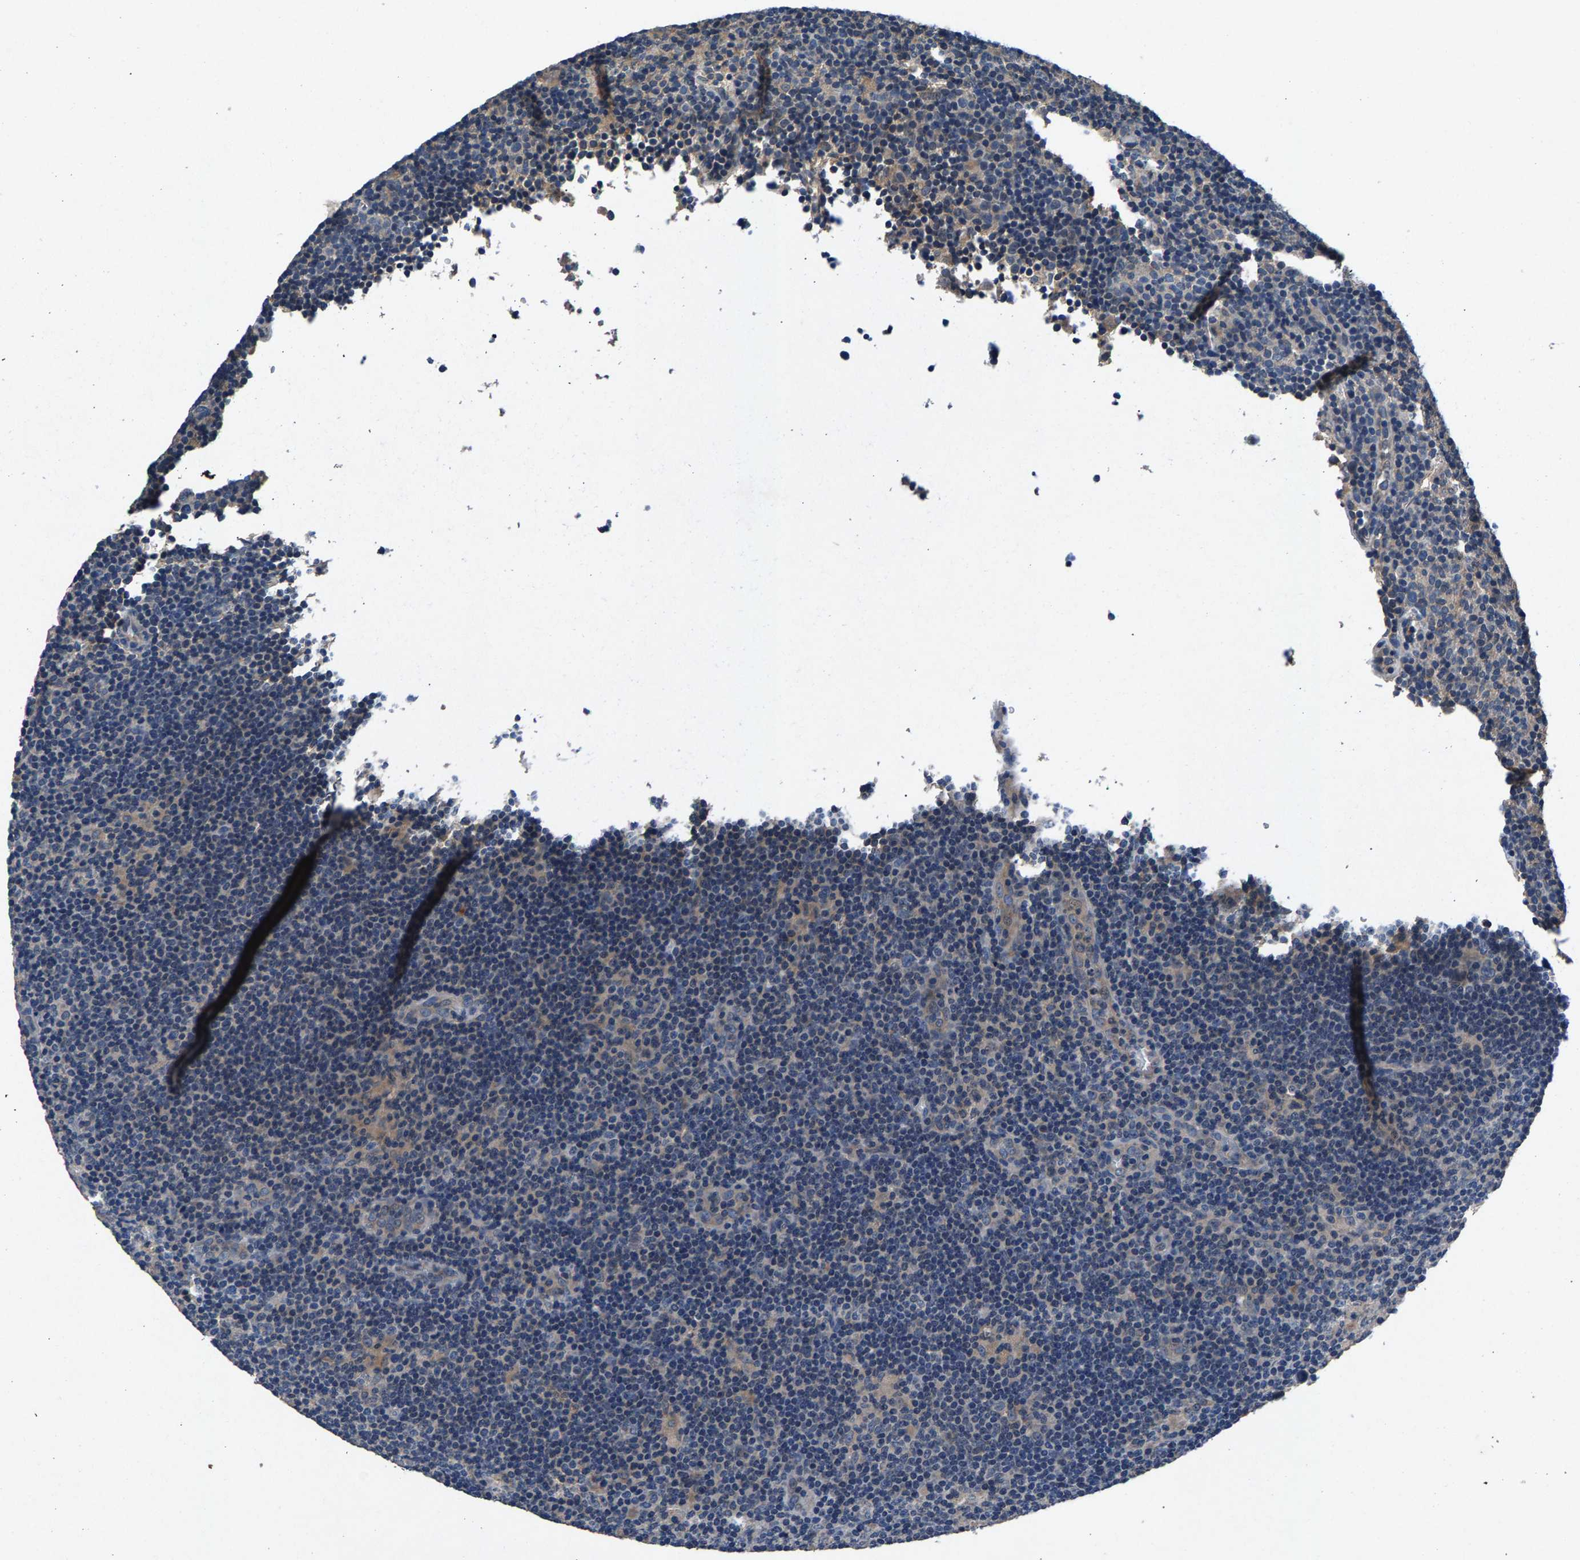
{"staining": {"intensity": "negative", "quantity": "none", "location": "none"}, "tissue": "lymphoma", "cell_type": "Tumor cells", "image_type": "cancer", "snomed": [{"axis": "morphology", "description": "Hodgkin's disease, NOS"}, {"axis": "topography", "description": "Lymph node"}], "caption": "The immunohistochemistry photomicrograph has no significant expression in tumor cells of lymphoma tissue.", "gene": "PRXL2C", "patient": {"sex": "female", "age": 57}}